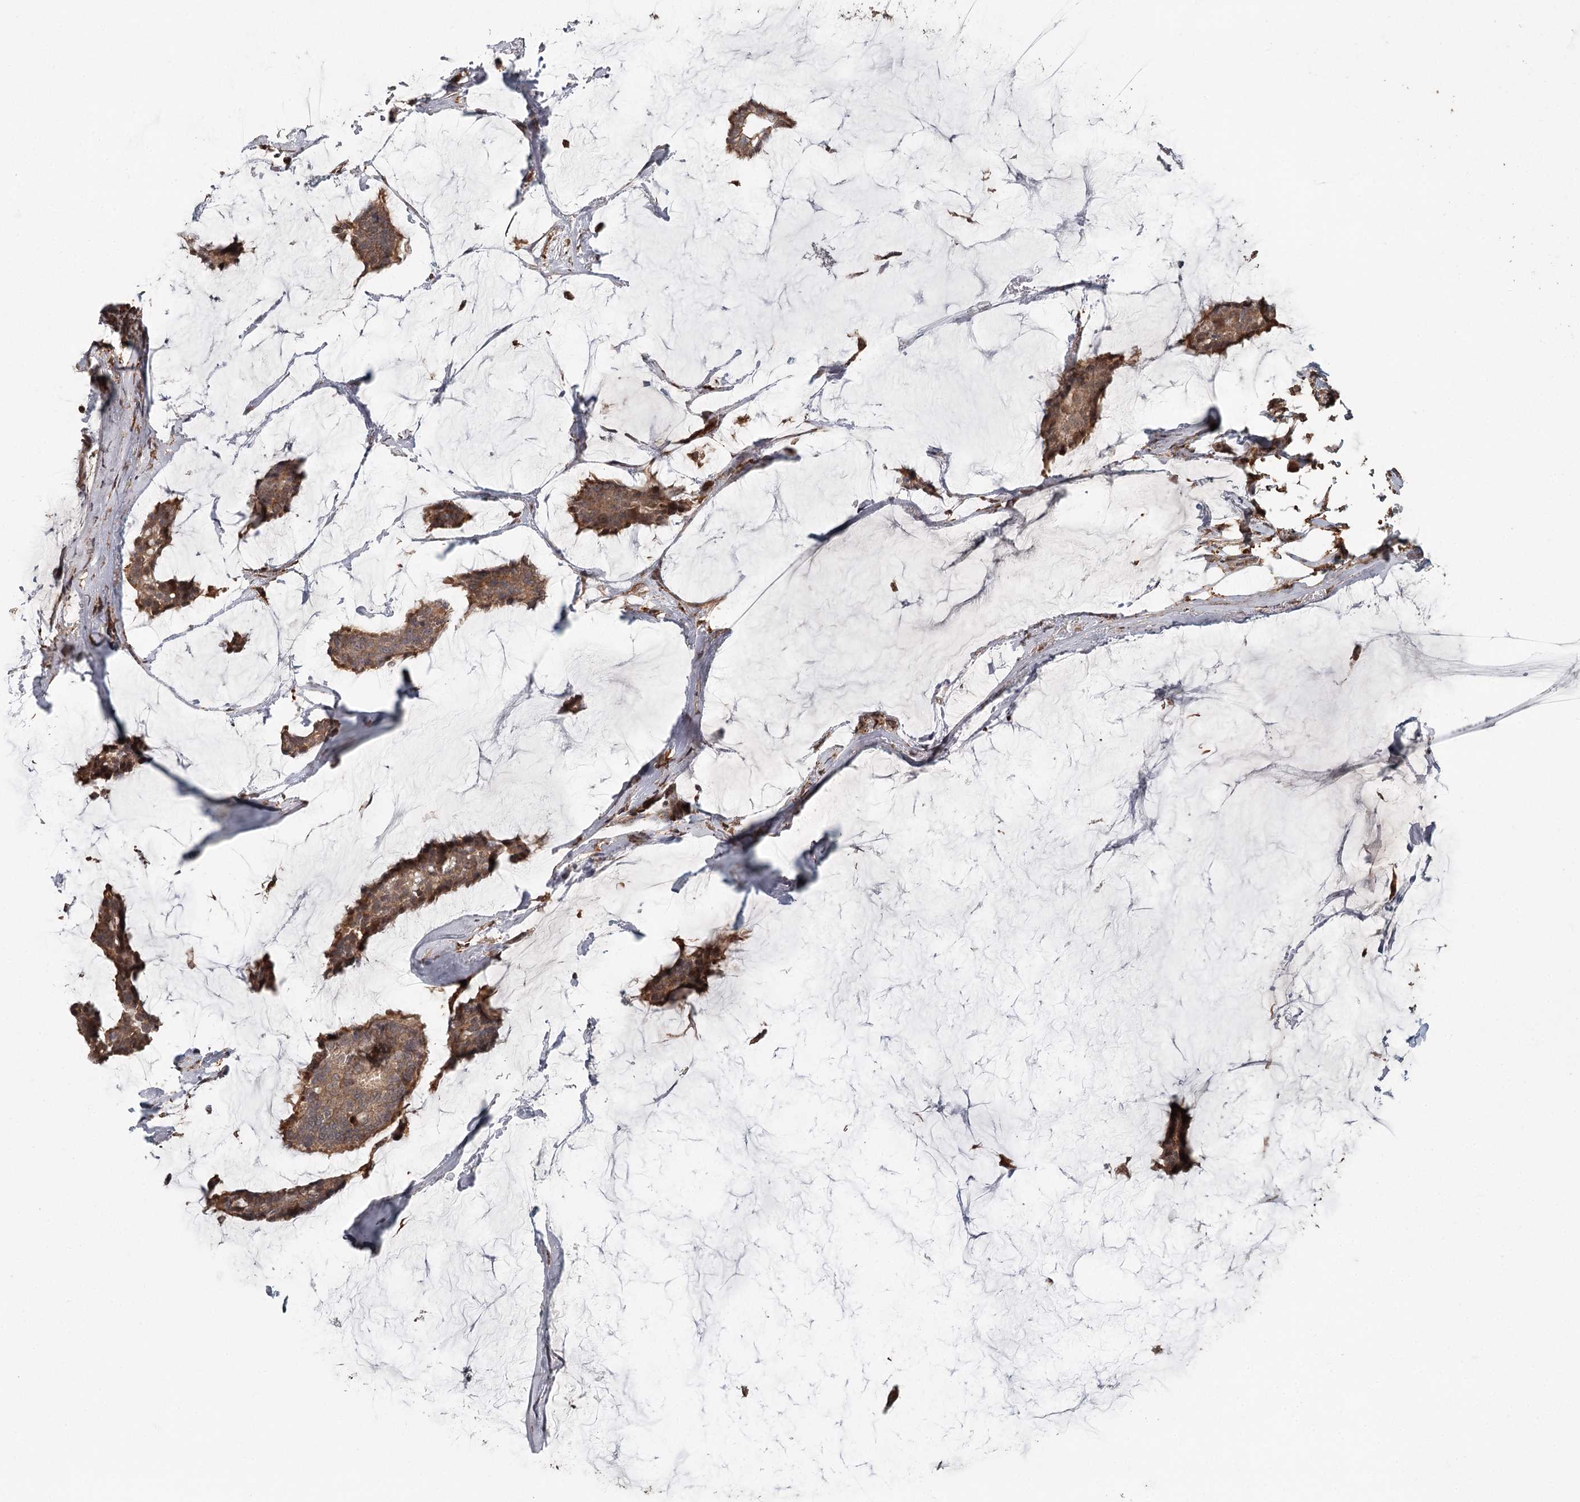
{"staining": {"intensity": "moderate", "quantity": ">75%", "location": "cytoplasmic/membranous"}, "tissue": "breast cancer", "cell_type": "Tumor cells", "image_type": "cancer", "snomed": [{"axis": "morphology", "description": "Duct carcinoma"}, {"axis": "topography", "description": "Breast"}], "caption": "Immunohistochemical staining of breast intraductal carcinoma shows medium levels of moderate cytoplasmic/membranous expression in about >75% of tumor cells.", "gene": "FAXC", "patient": {"sex": "female", "age": 93}}